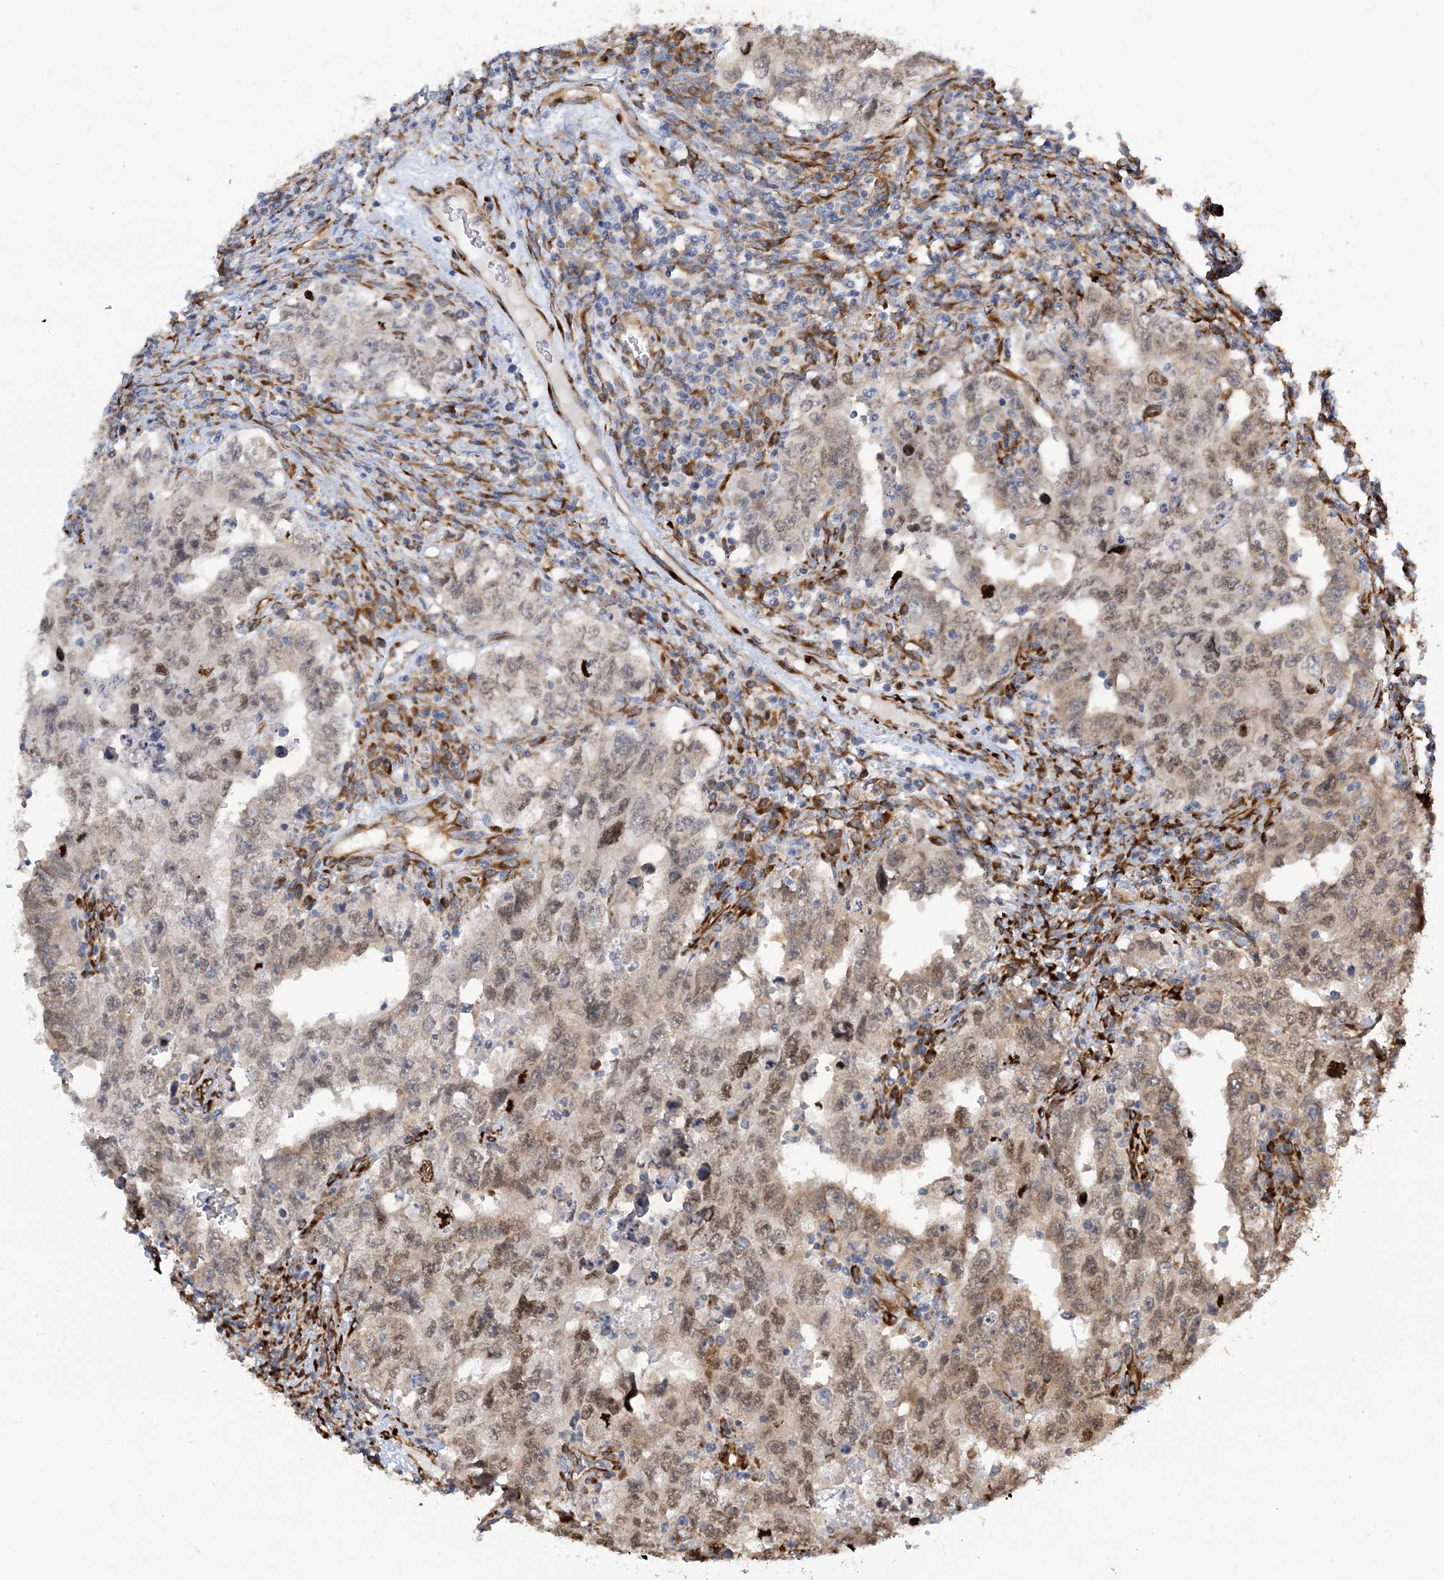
{"staining": {"intensity": "weak", "quantity": ">75%", "location": "nuclear"}, "tissue": "testis cancer", "cell_type": "Tumor cells", "image_type": "cancer", "snomed": [{"axis": "morphology", "description": "Carcinoma, Embryonal, NOS"}, {"axis": "topography", "description": "Testis"}], "caption": "Protein positivity by immunohistochemistry demonstrates weak nuclear expression in approximately >75% of tumor cells in testis embryonal carcinoma.", "gene": "ZBTB45", "patient": {"sex": "male", "age": 26}}